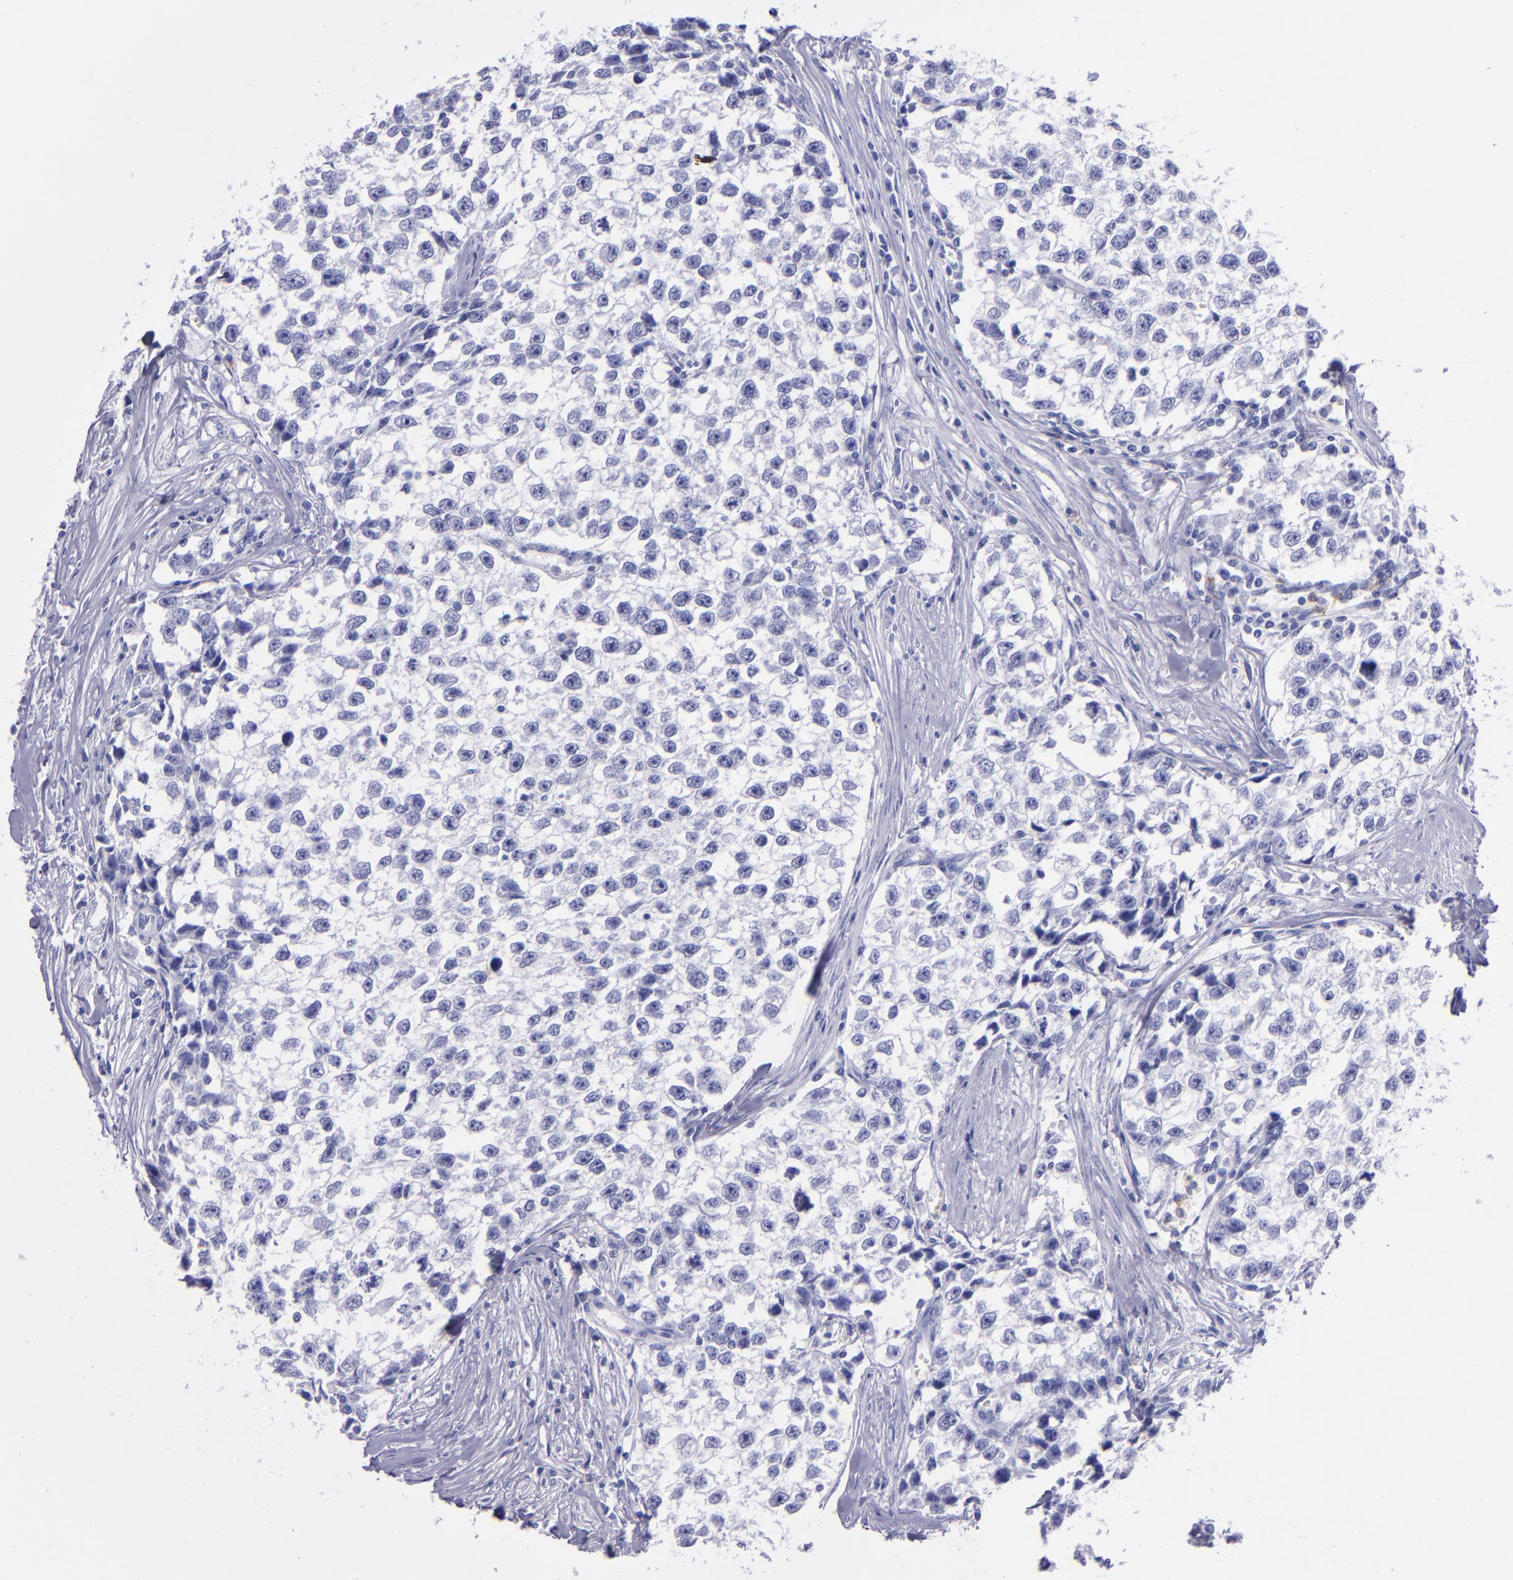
{"staining": {"intensity": "negative", "quantity": "none", "location": "none"}, "tissue": "testis cancer", "cell_type": "Tumor cells", "image_type": "cancer", "snomed": [{"axis": "morphology", "description": "Seminoma, NOS"}, {"axis": "morphology", "description": "Carcinoma, Embryonal, NOS"}, {"axis": "topography", "description": "Testis"}], "caption": "Tumor cells show no significant protein staining in seminoma (testis).", "gene": "CR1", "patient": {"sex": "male", "age": 30}}